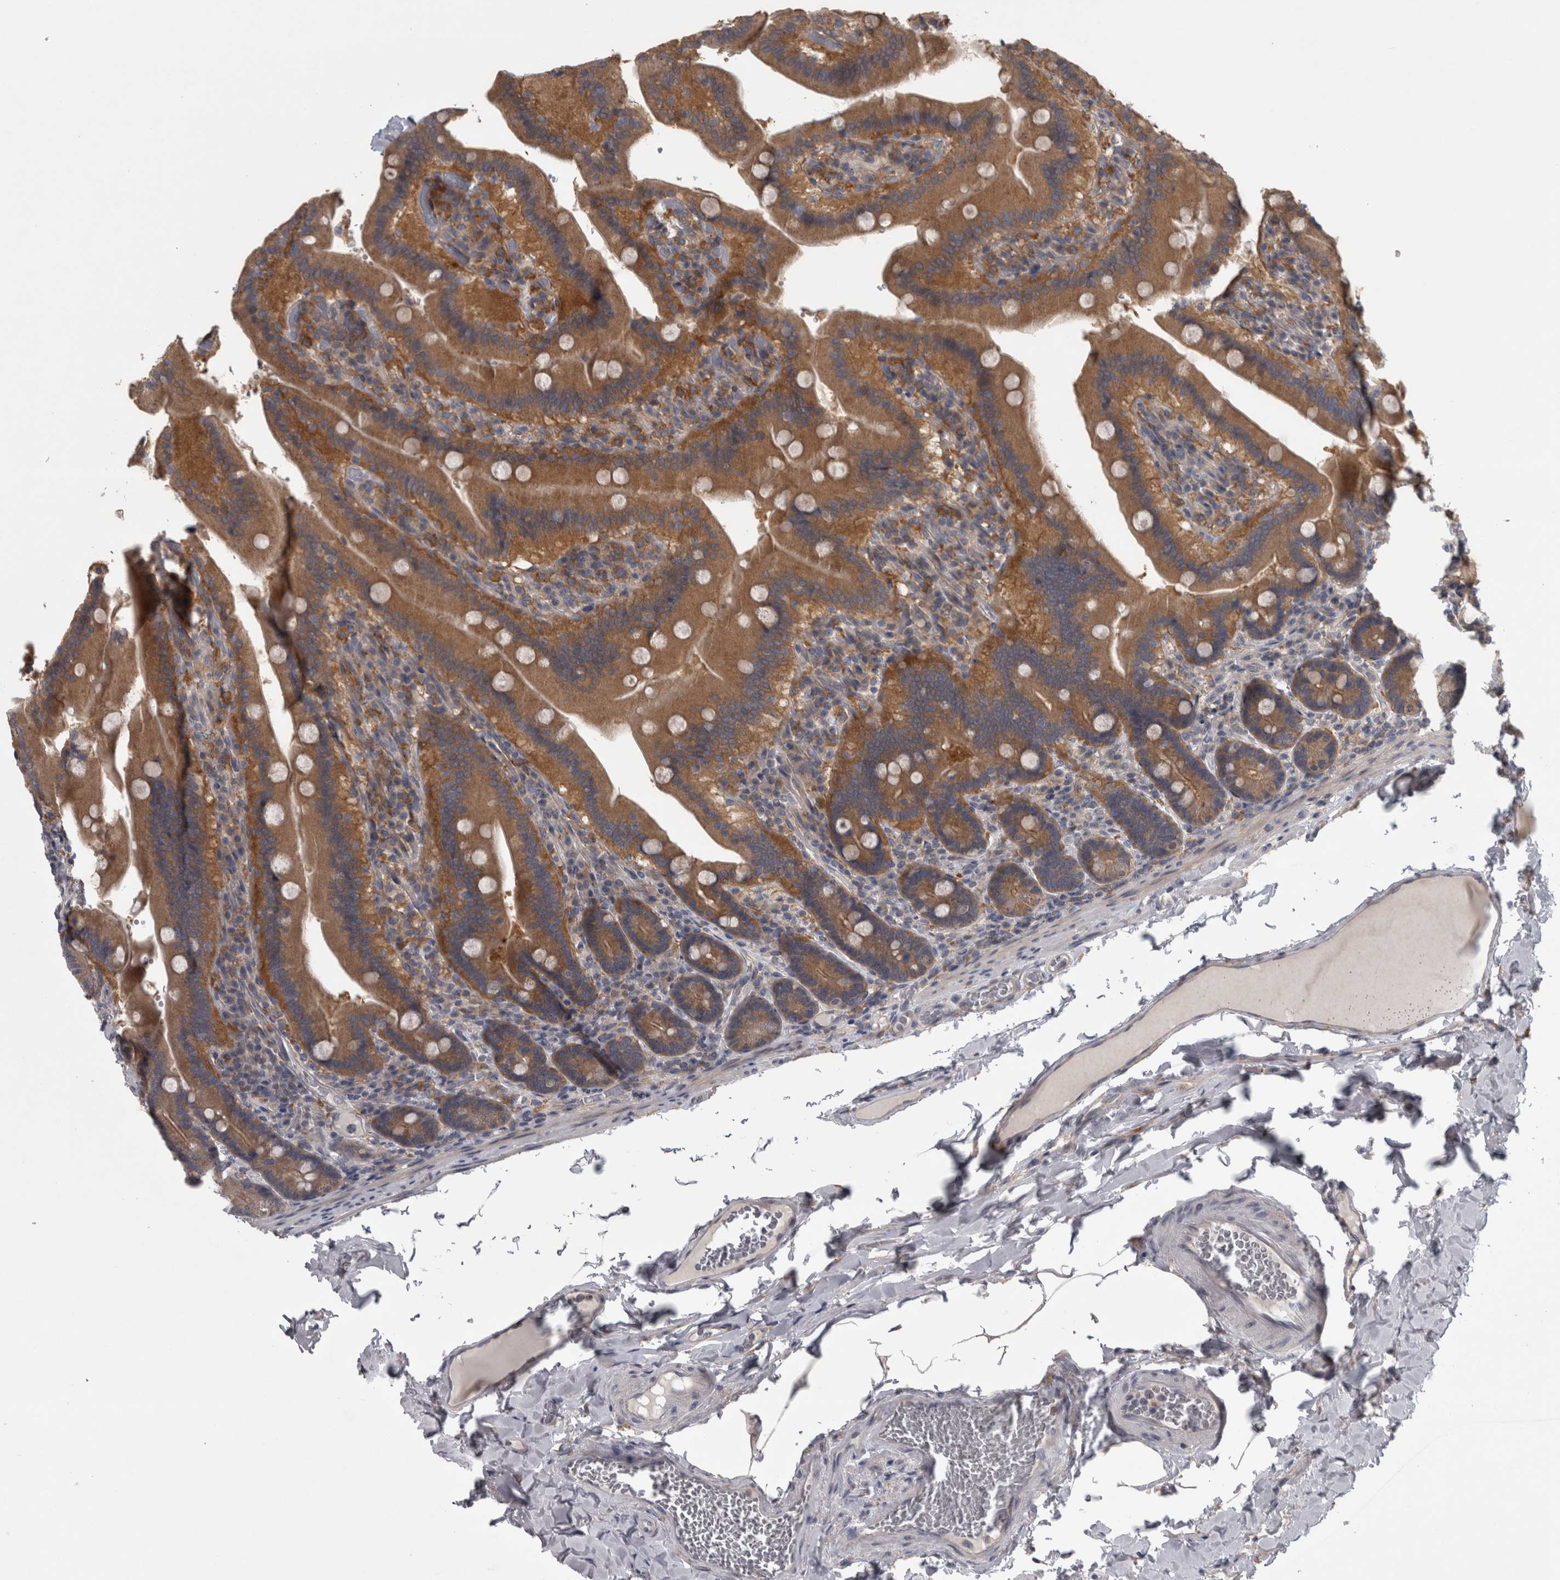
{"staining": {"intensity": "moderate", "quantity": ">75%", "location": "cytoplasmic/membranous"}, "tissue": "duodenum", "cell_type": "Glandular cells", "image_type": "normal", "snomed": [{"axis": "morphology", "description": "Normal tissue, NOS"}, {"axis": "topography", "description": "Duodenum"}], "caption": "Protein analysis of unremarkable duodenum reveals moderate cytoplasmic/membranous positivity in approximately >75% of glandular cells.", "gene": "PRKCI", "patient": {"sex": "female", "age": 62}}